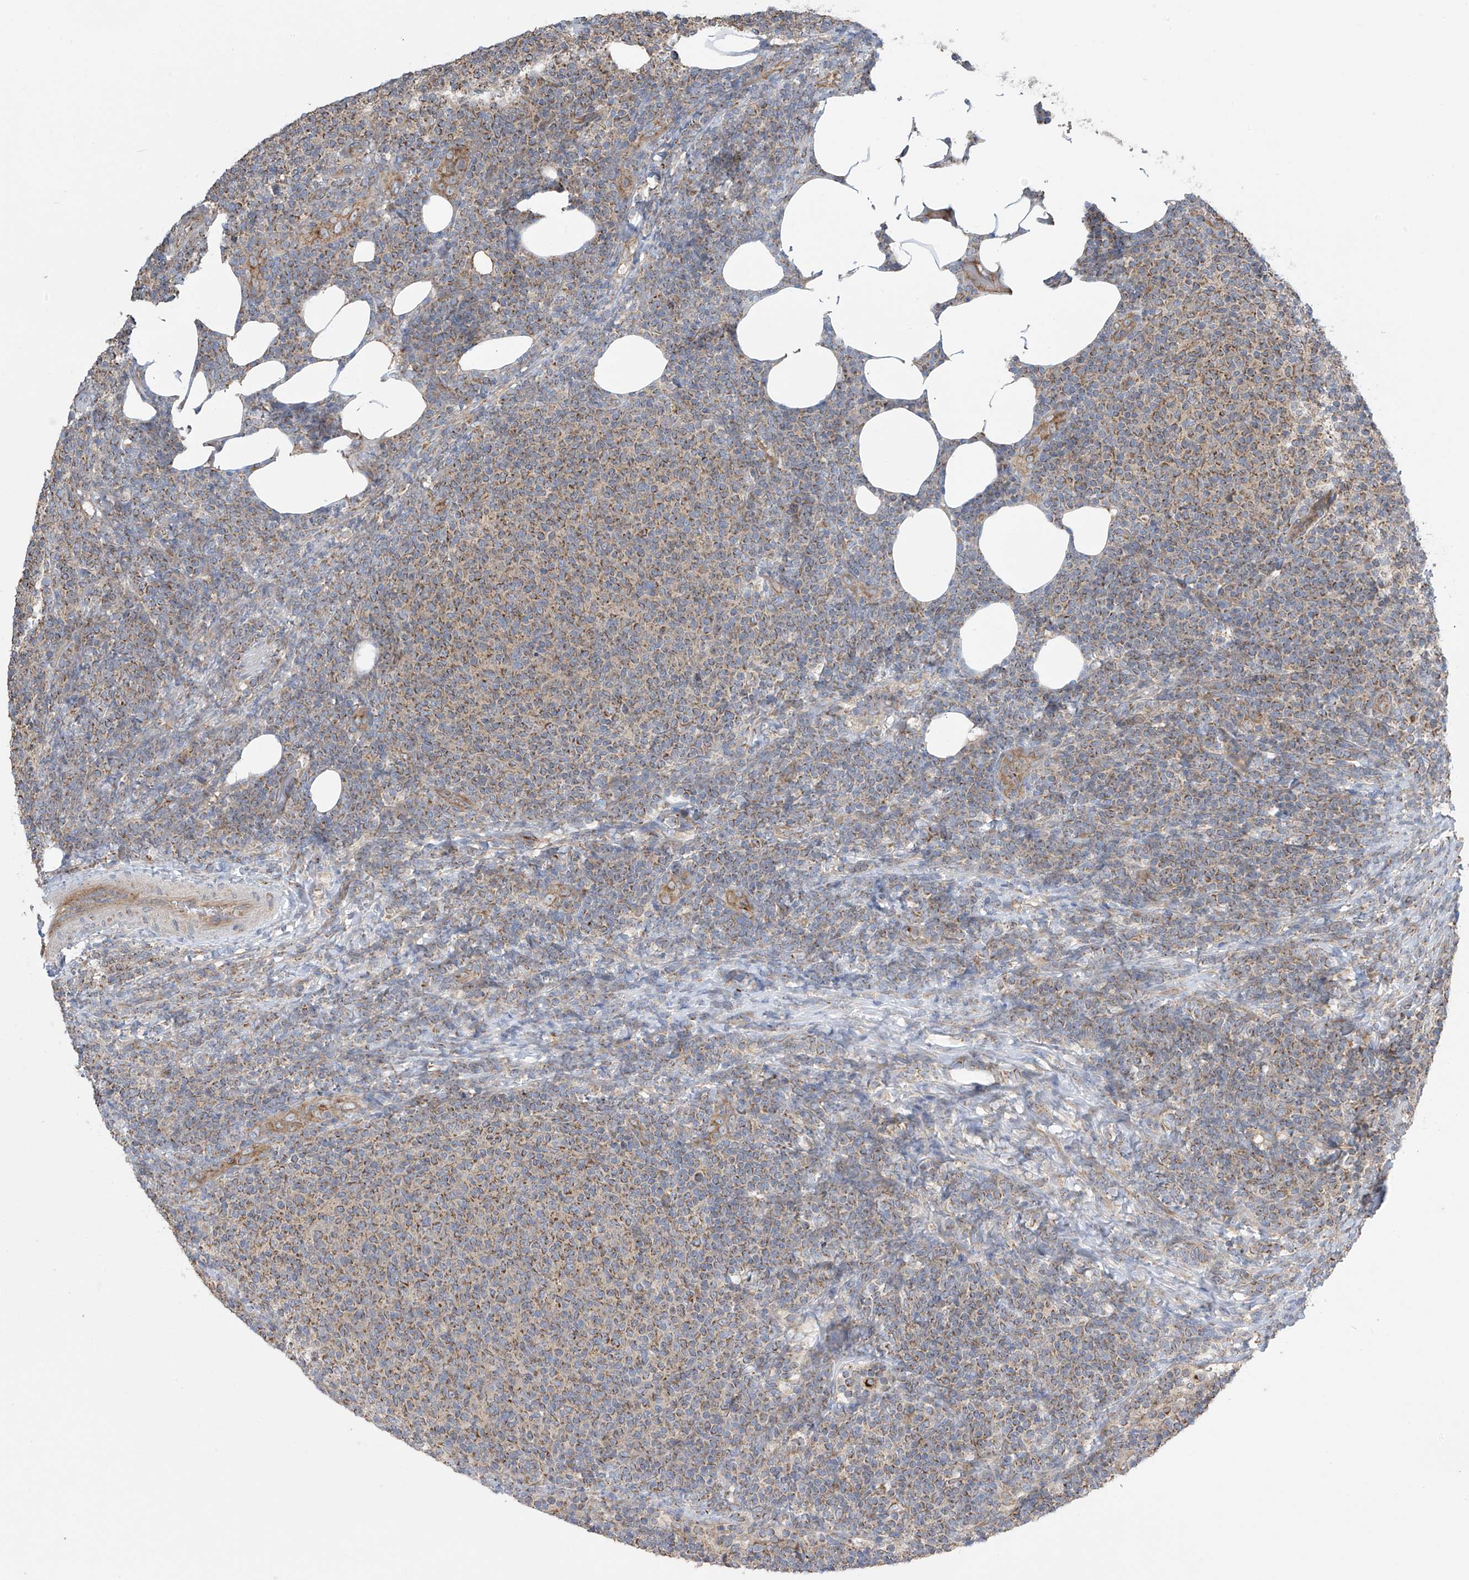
{"staining": {"intensity": "moderate", "quantity": "25%-75%", "location": "cytoplasmic/membranous"}, "tissue": "lymphoma", "cell_type": "Tumor cells", "image_type": "cancer", "snomed": [{"axis": "morphology", "description": "Malignant lymphoma, non-Hodgkin's type, Low grade"}, {"axis": "topography", "description": "Lymph node"}], "caption": "DAB (3,3'-diaminobenzidine) immunohistochemical staining of human malignant lymphoma, non-Hodgkin's type (low-grade) reveals moderate cytoplasmic/membranous protein positivity in approximately 25%-75% of tumor cells.", "gene": "PNPT1", "patient": {"sex": "male", "age": 66}}